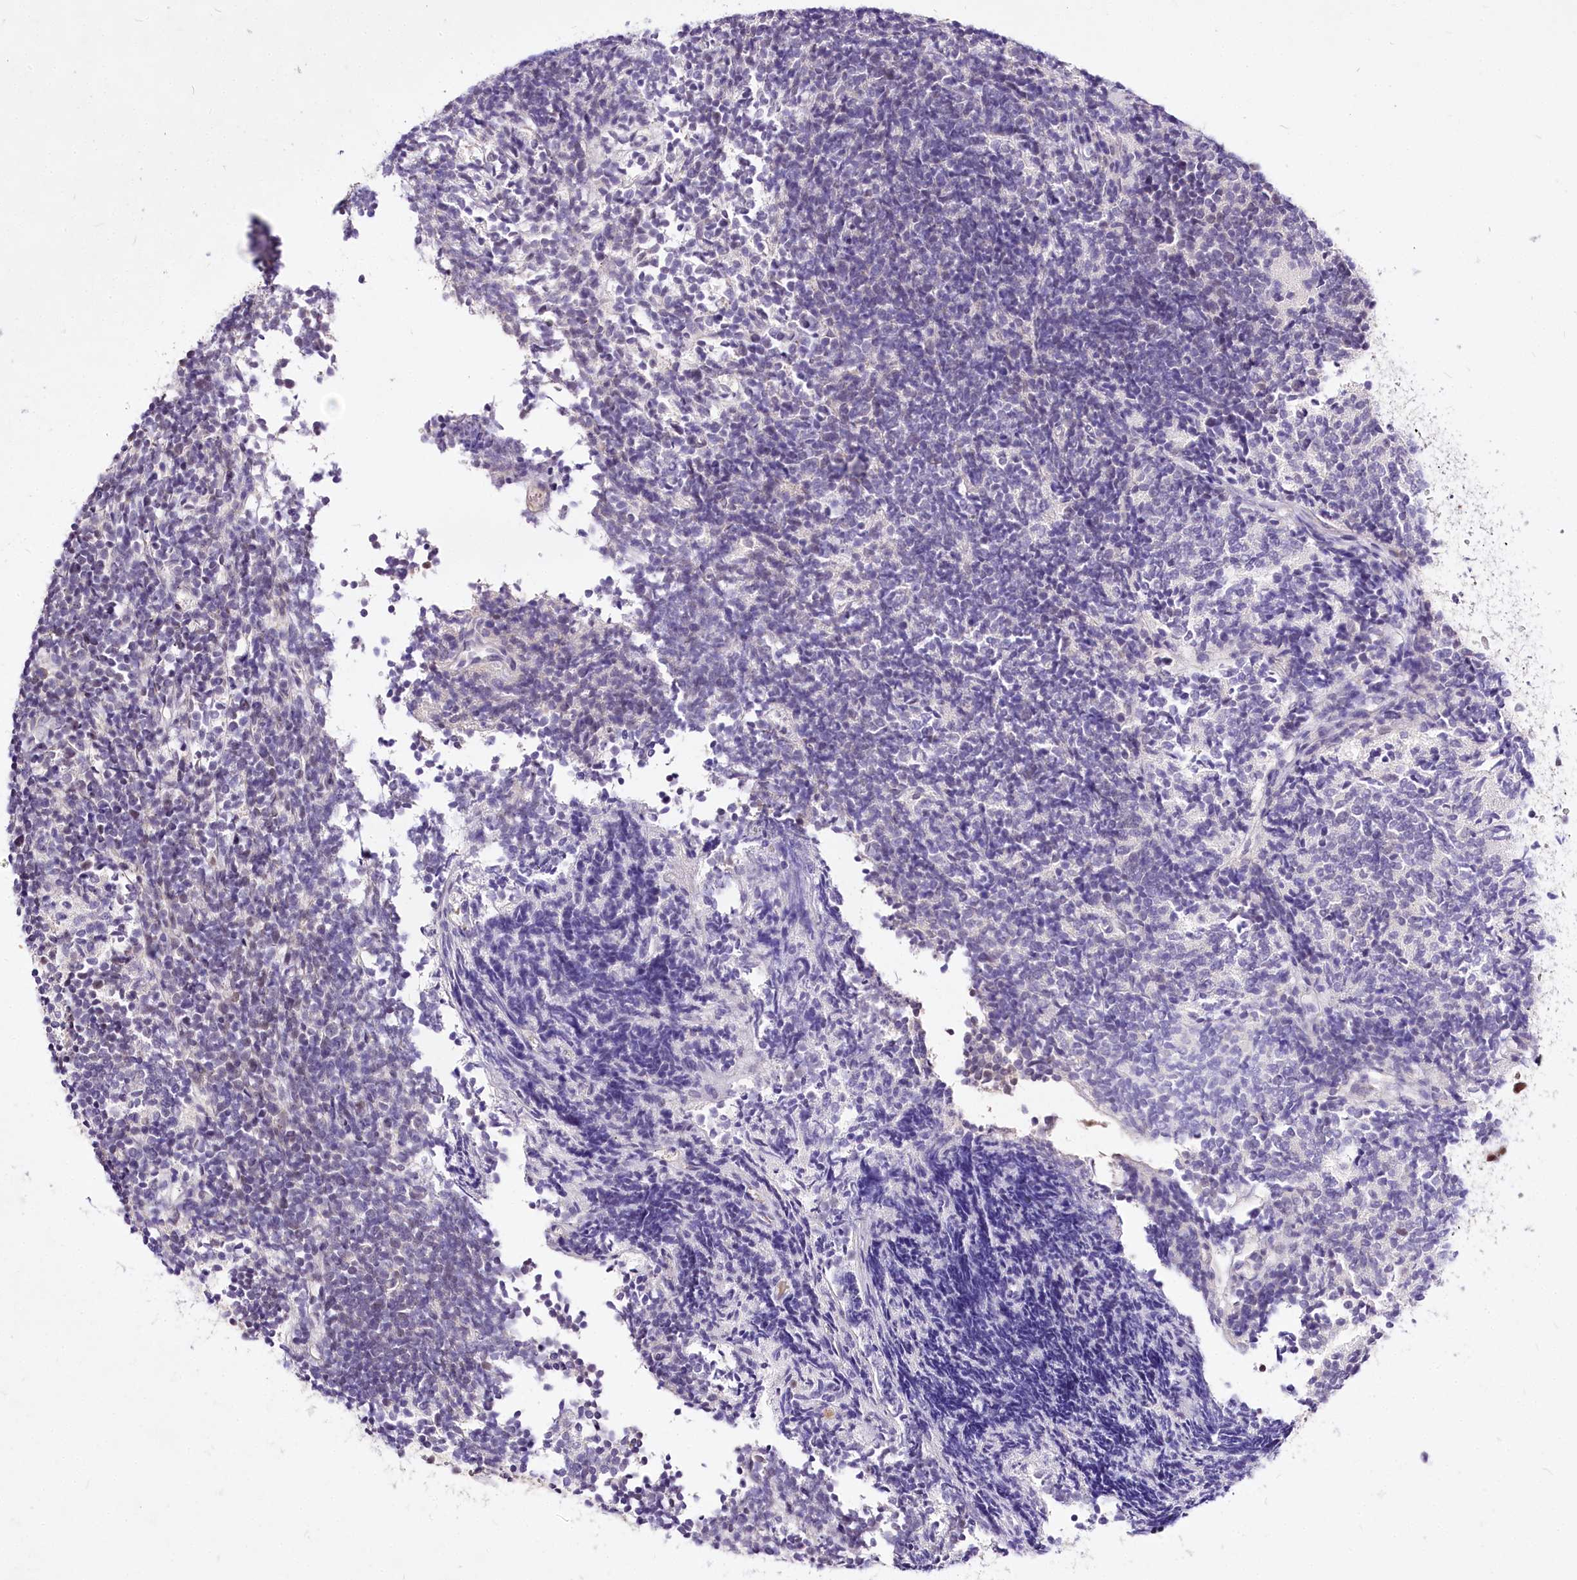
{"staining": {"intensity": "negative", "quantity": "none", "location": "none"}, "tissue": "glioma", "cell_type": "Tumor cells", "image_type": "cancer", "snomed": [{"axis": "morphology", "description": "Glioma, malignant, Low grade"}, {"axis": "topography", "description": "Brain"}], "caption": "Glioma stained for a protein using immunohistochemistry shows no expression tumor cells.", "gene": "POLA2", "patient": {"sex": "female", "age": 1}}